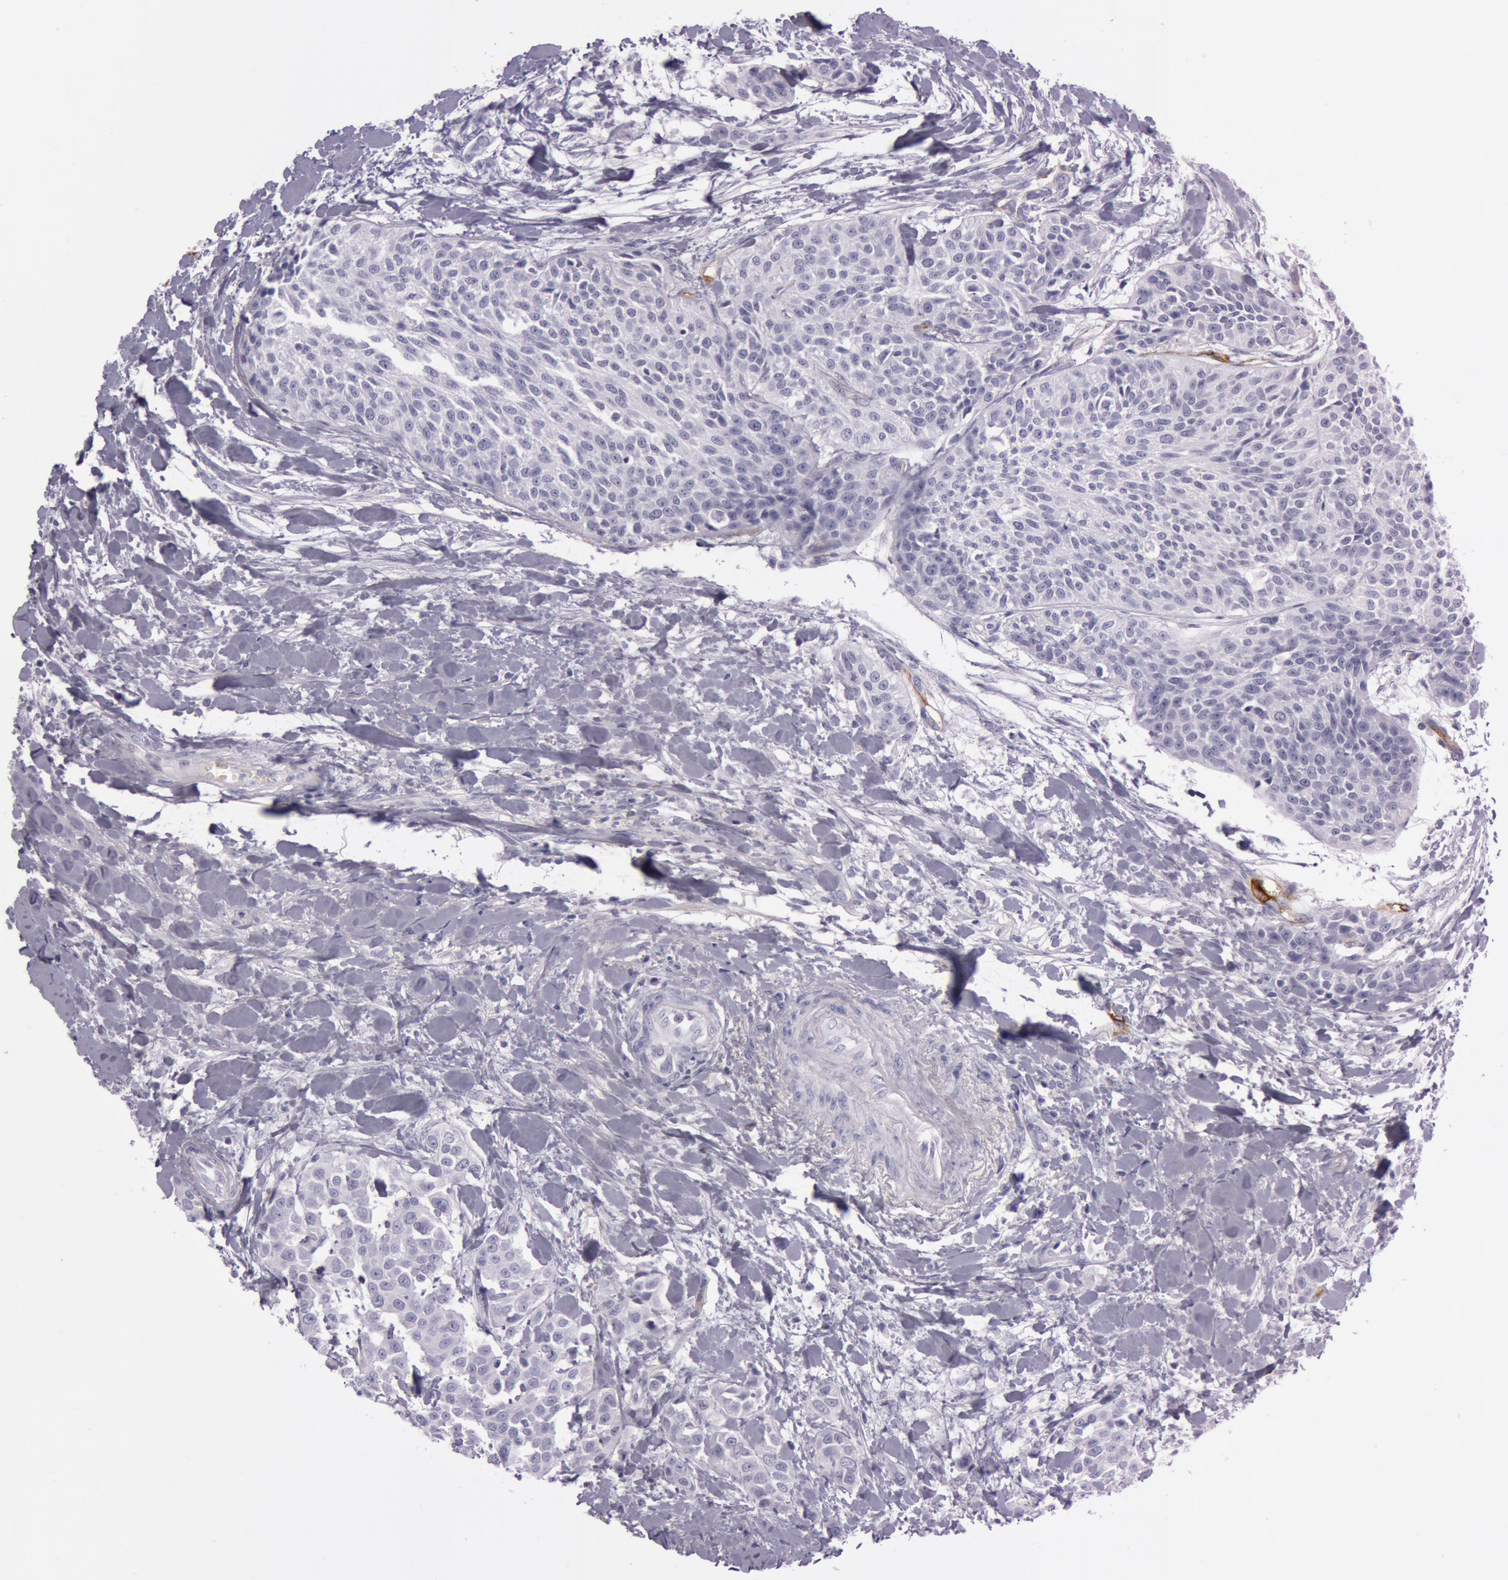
{"staining": {"intensity": "negative", "quantity": "none", "location": "none"}, "tissue": "urothelial cancer", "cell_type": "Tumor cells", "image_type": "cancer", "snomed": [{"axis": "morphology", "description": "Urothelial carcinoma, High grade"}, {"axis": "topography", "description": "Urinary bladder"}], "caption": "An immunohistochemistry photomicrograph of urothelial cancer is shown. There is no staining in tumor cells of urothelial cancer.", "gene": "FOLH1", "patient": {"sex": "male", "age": 56}}